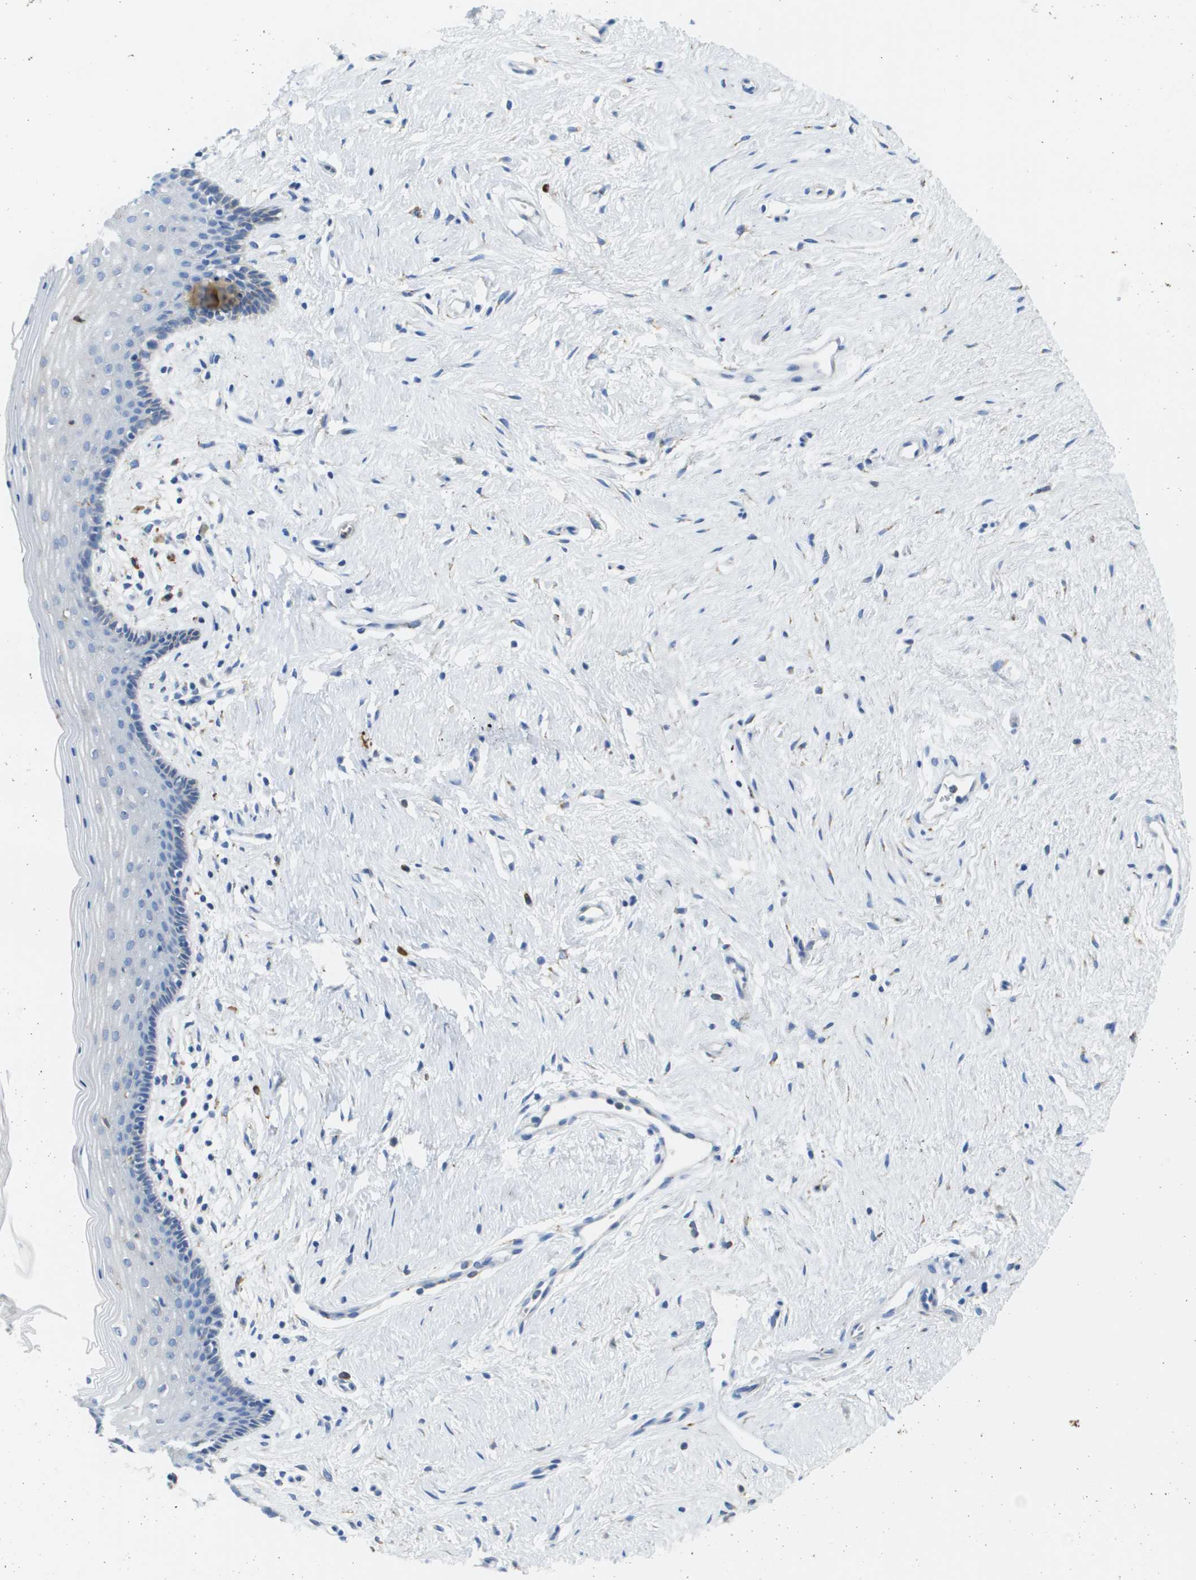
{"staining": {"intensity": "negative", "quantity": "none", "location": "none"}, "tissue": "vagina", "cell_type": "Squamous epithelial cells", "image_type": "normal", "snomed": [{"axis": "morphology", "description": "Normal tissue, NOS"}, {"axis": "topography", "description": "Vagina"}], "caption": "This is an immunohistochemistry photomicrograph of benign human vagina. There is no staining in squamous epithelial cells.", "gene": "SDR42E1", "patient": {"sex": "female", "age": 44}}